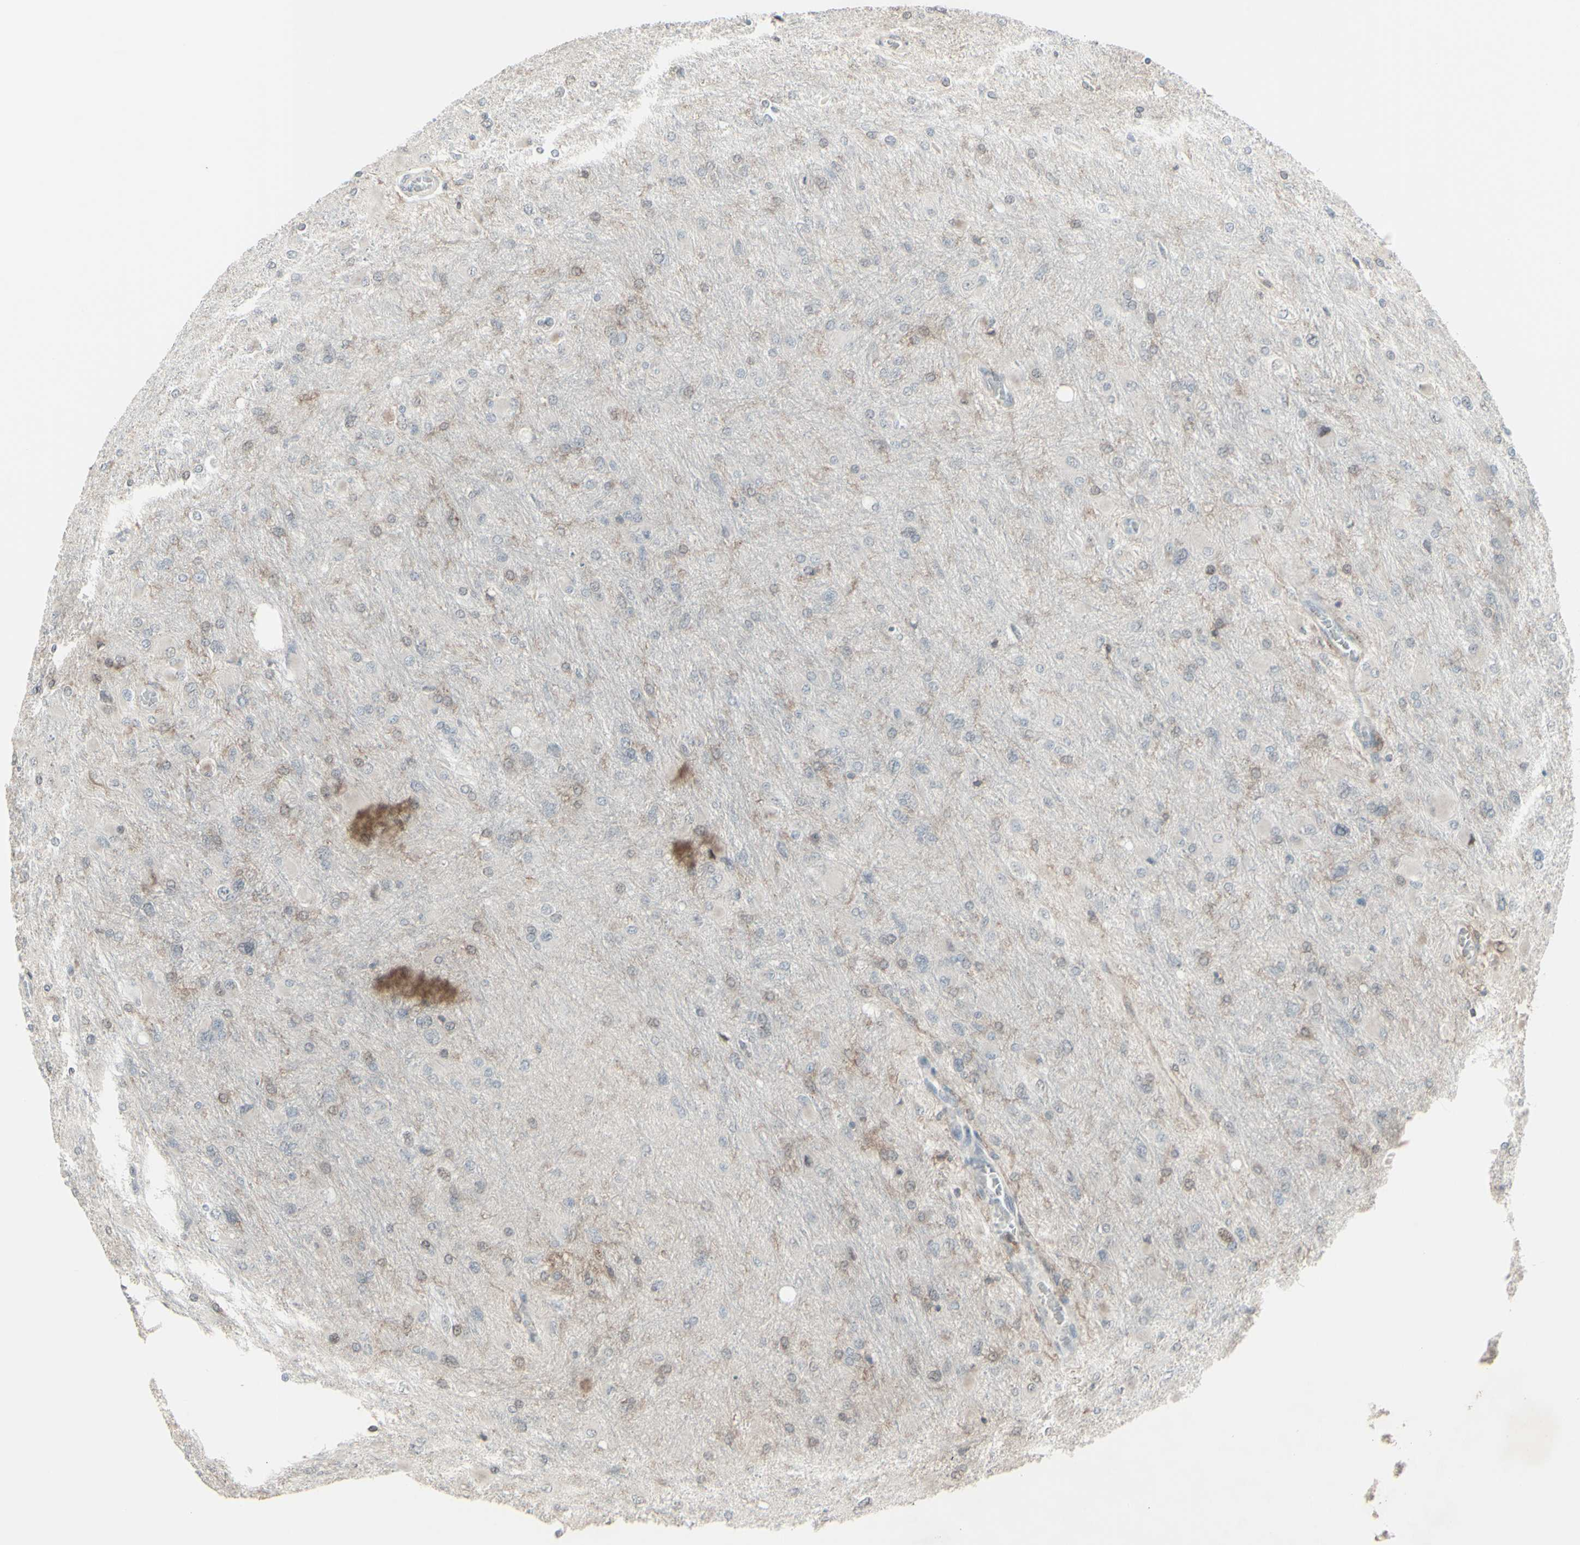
{"staining": {"intensity": "weak", "quantity": "<25%", "location": "cytoplasmic/membranous"}, "tissue": "glioma", "cell_type": "Tumor cells", "image_type": "cancer", "snomed": [{"axis": "morphology", "description": "Glioma, malignant, High grade"}, {"axis": "topography", "description": "Cerebral cortex"}], "caption": "Immunohistochemistry (IHC) of human malignant glioma (high-grade) displays no positivity in tumor cells.", "gene": "CD33", "patient": {"sex": "female", "age": 36}}